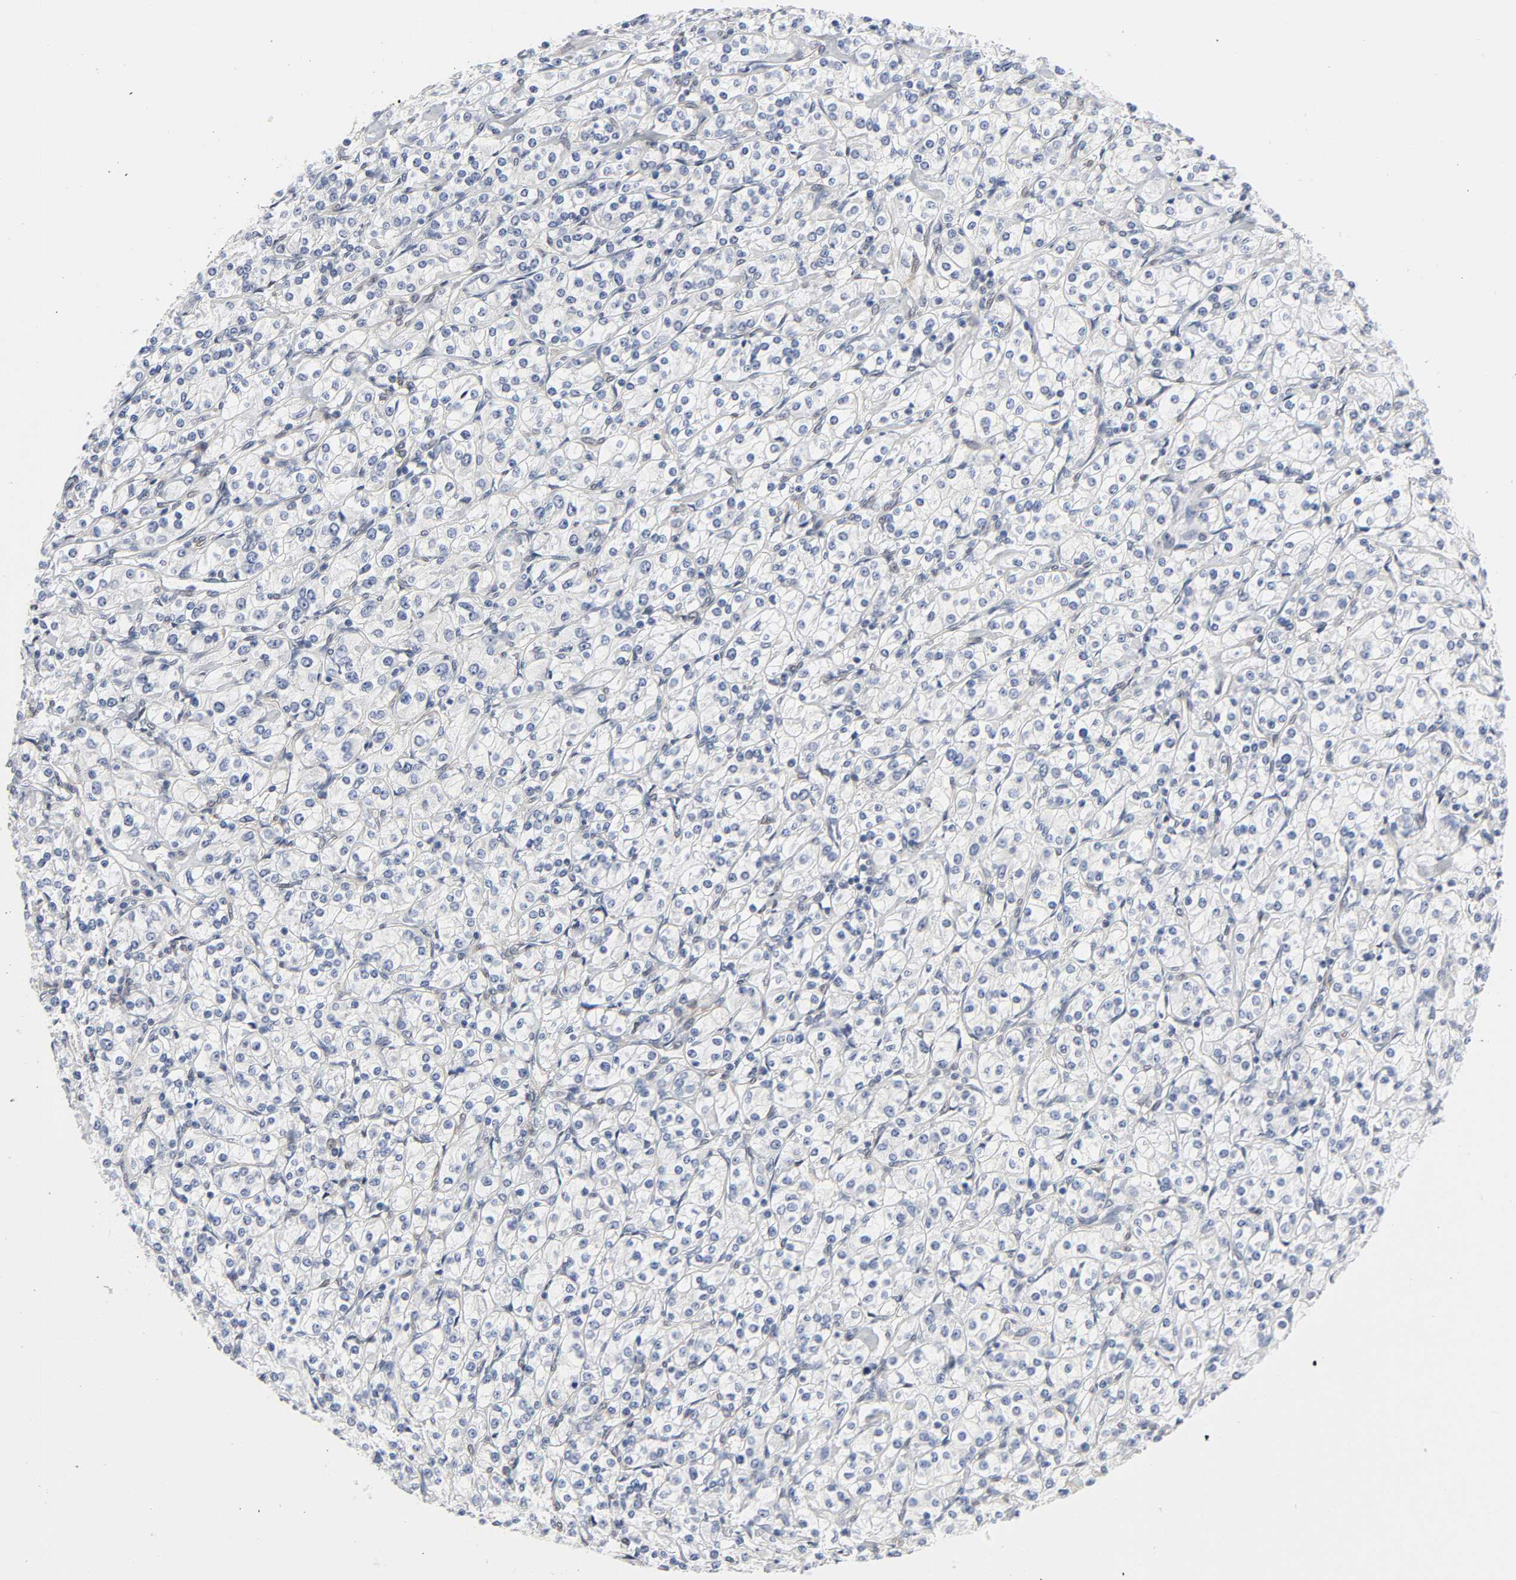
{"staining": {"intensity": "negative", "quantity": "none", "location": "none"}, "tissue": "renal cancer", "cell_type": "Tumor cells", "image_type": "cancer", "snomed": [{"axis": "morphology", "description": "Adenocarcinoma, NOS"}, {"axis": "topography", "description": "Kidney"}], "caption": "DAB (3,3'-diaminobenzidine) immunohistochemical staining of renal cancer (adenocarcinoma) displays no significant positivity in tumor cells.", "gene": "PTEN", "patient": {"sex": "male", "age": 77}}